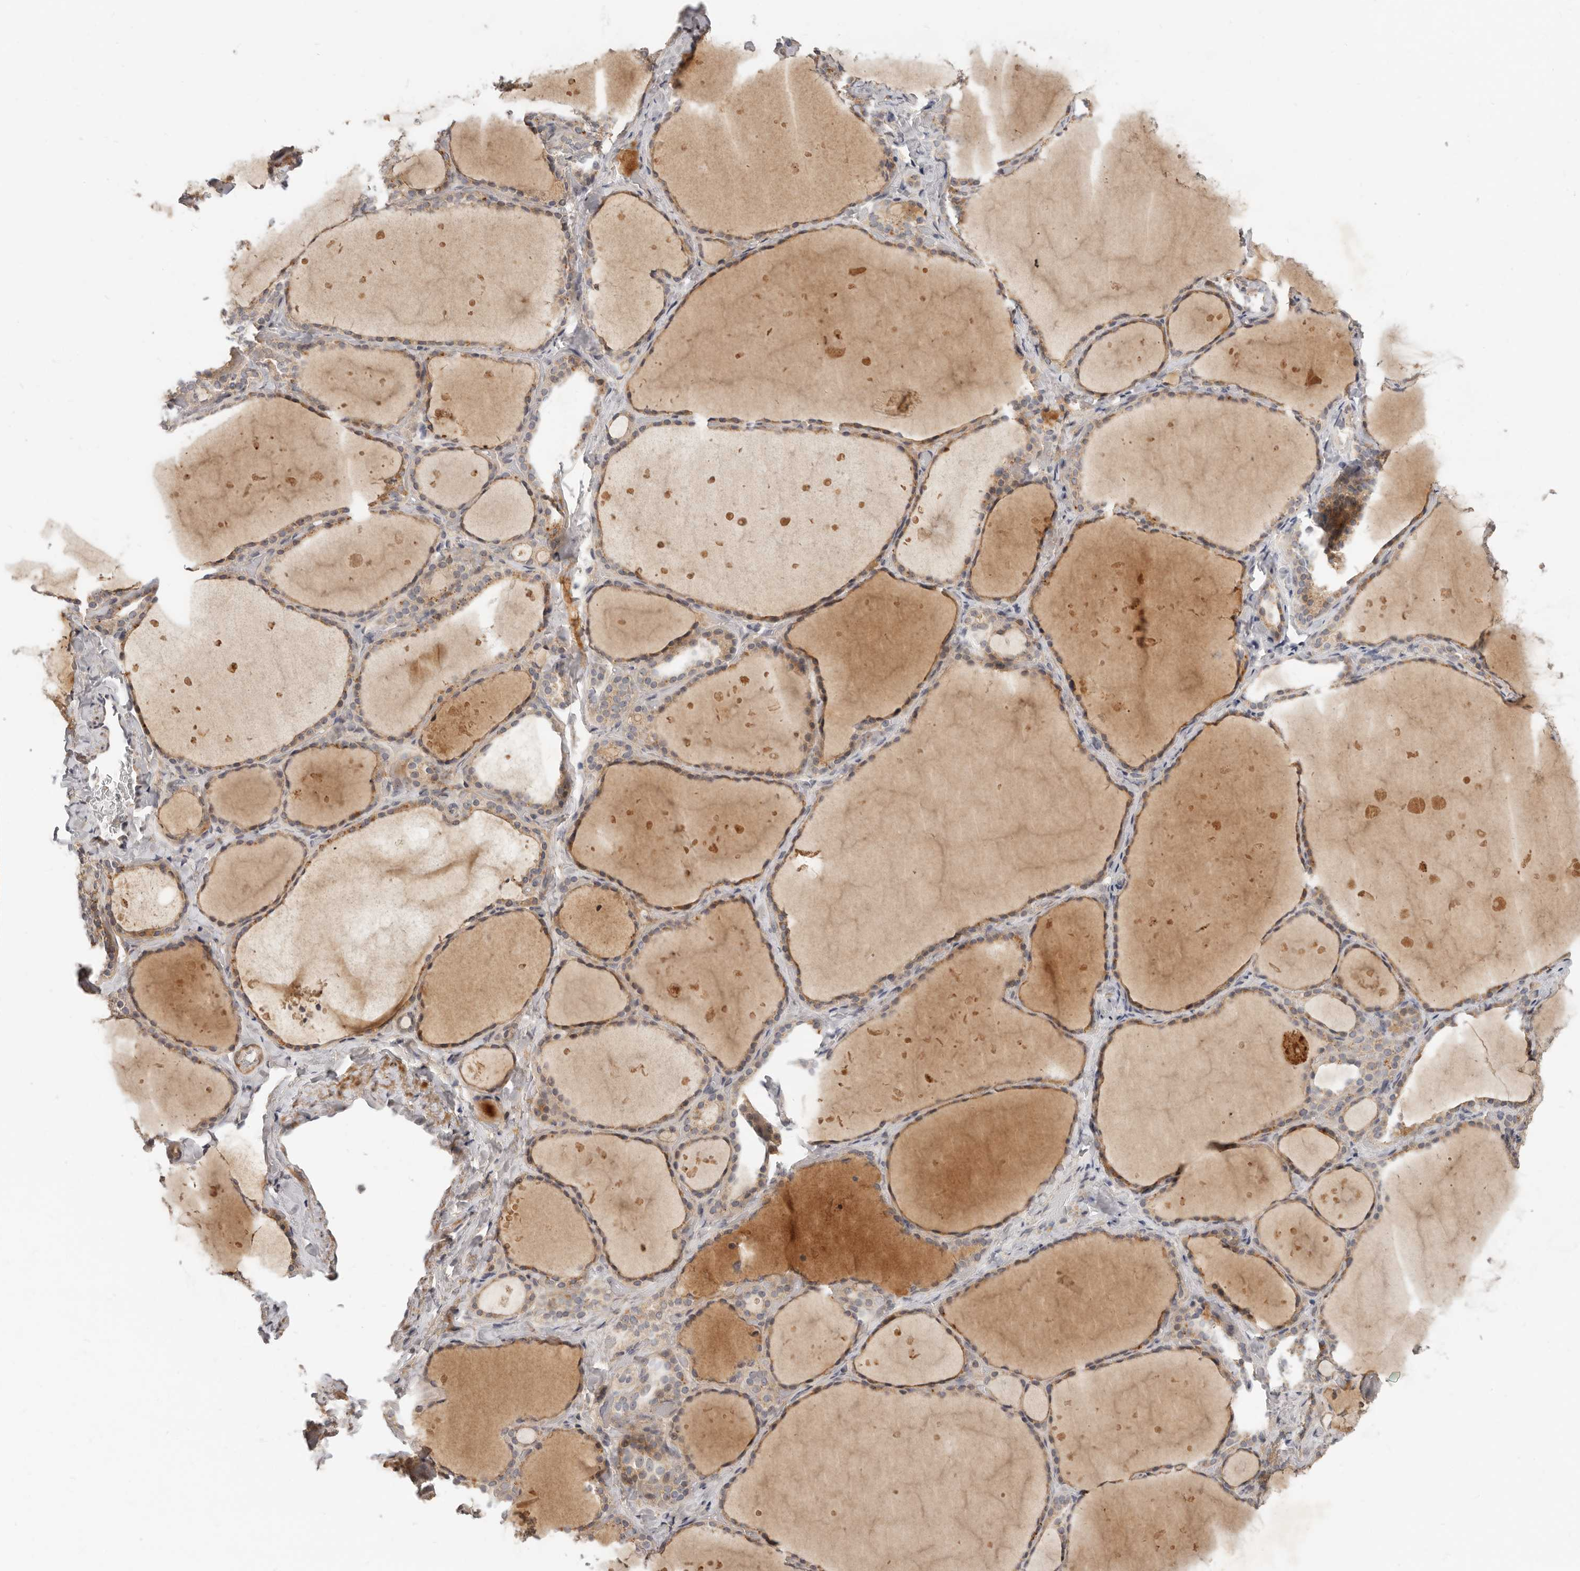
{"staining": {"intensity": "weak", "quantity": "25%-75%", "location": "cytoplasmic/membranous"}, "tissue": "thyroid gland", "cell_type": "Glandular cells", "image_type": "normal", "snomed": [{"axis": "morphology", "description": "Normal tissue, NOS"}, {"axis": "topography", "description": "Thyroid gland"}], "caption": "A micrograph showing weak cytoplasmic/membranous expression in approximately 25%-75% of glandular cells in unremarkable thyroid gland, as visualized by brown immunohistochemical staining.", "gene": "MICALL2", "patient": {"sex": "female", "age": 44}}